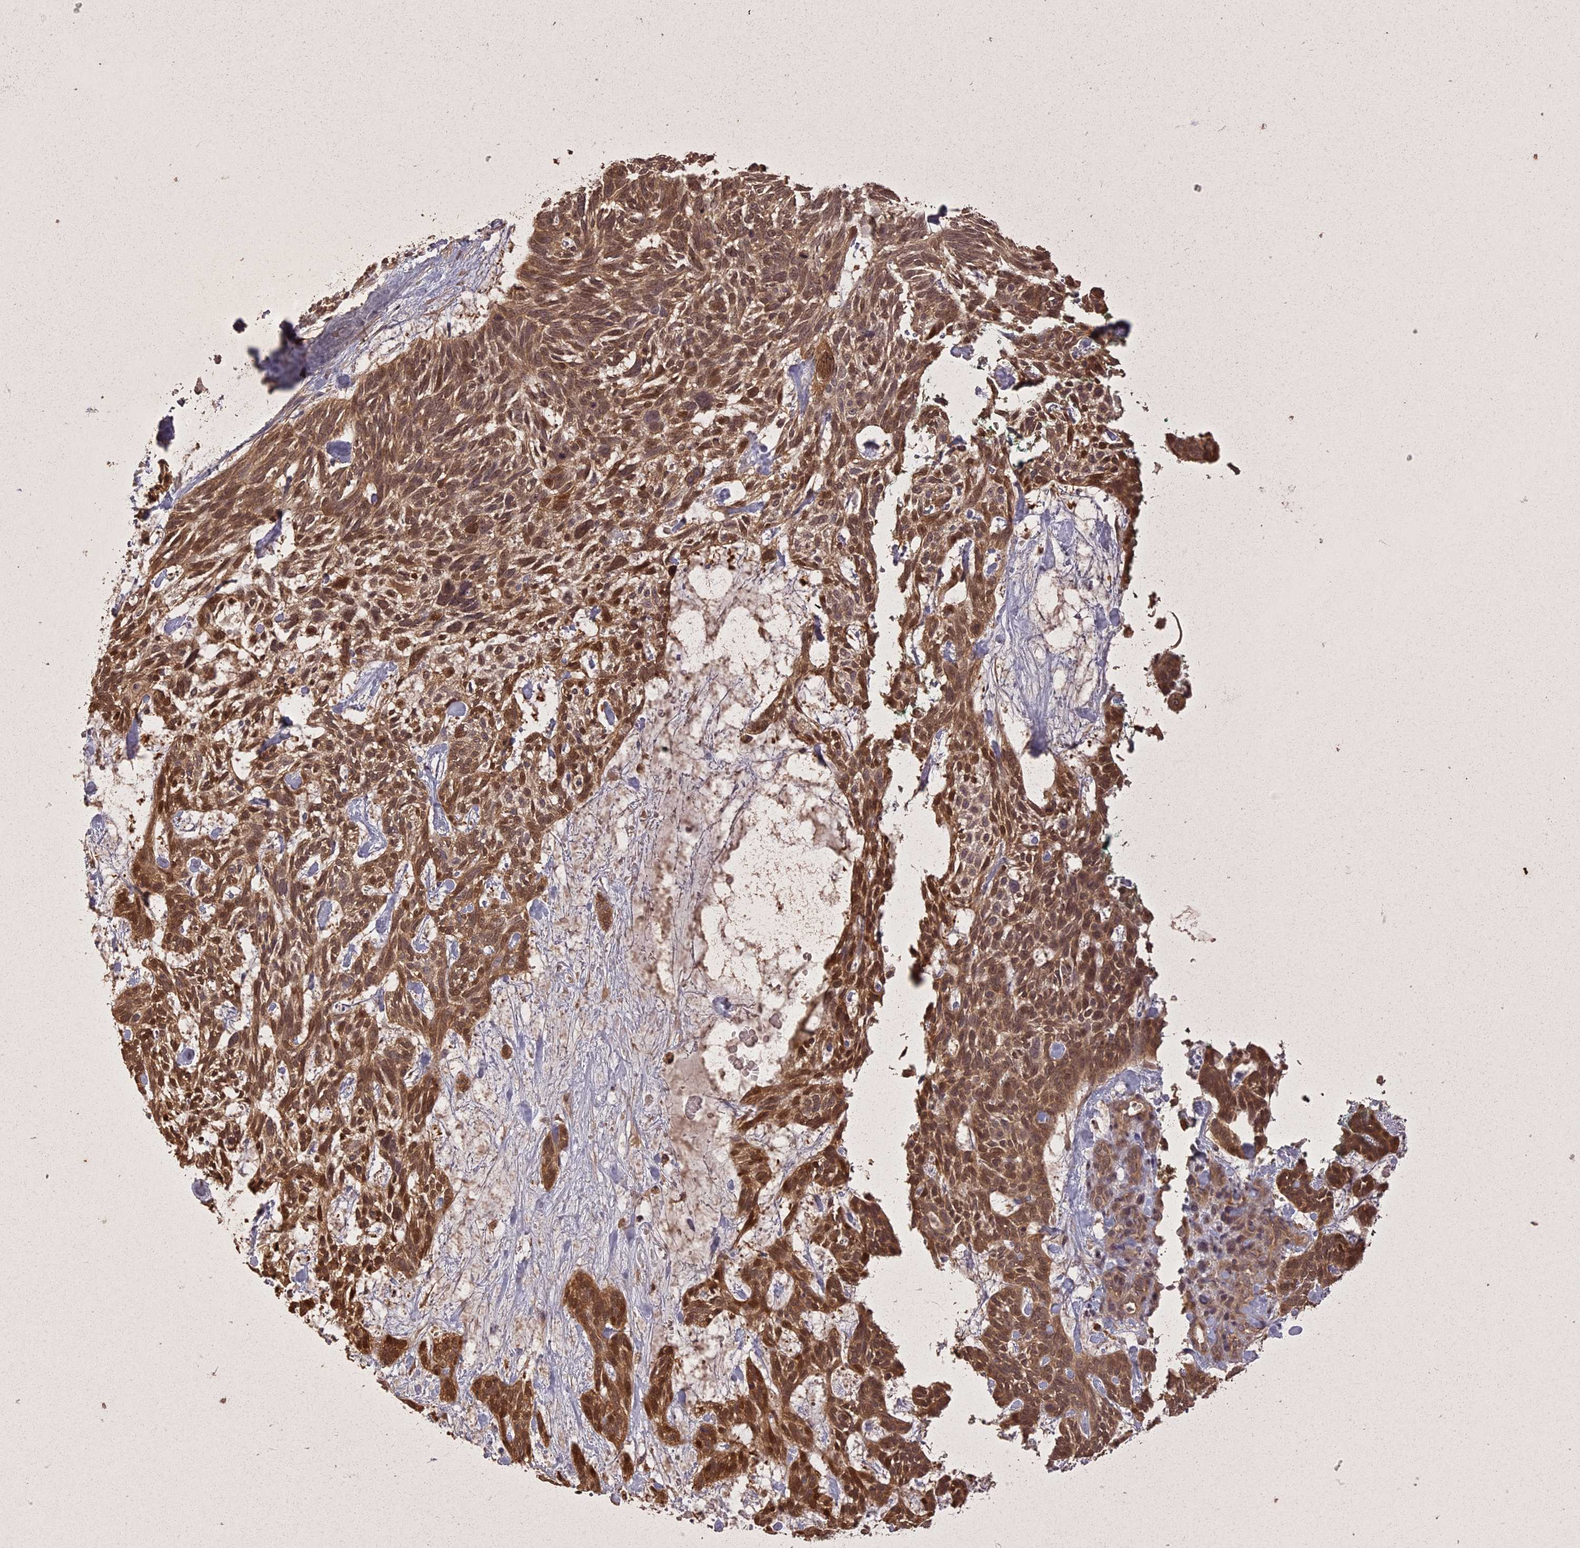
{"staining": {"intensity": "moderate", "quantity": ">75%", "location": "cytoplasmic/membranous,nuclear"}, "tissue": "skin cancer", "cell_type": "Tumor cells", "image_type": "cancer", "snomed": [{"axis": "morphology", "description": "Basal cell carcinoma"}, {"axis": "topography", "description": "Skin"}], "caption": "Brown immunohistochemical staining in human skin cancer (basal cell carcinoma) reveals moderate cytoplasmic/membranous and nuclear staining in approximately >75% of tumor cells.", "gene": "ING5", "patient": {"sex": "male", "age": 88}}